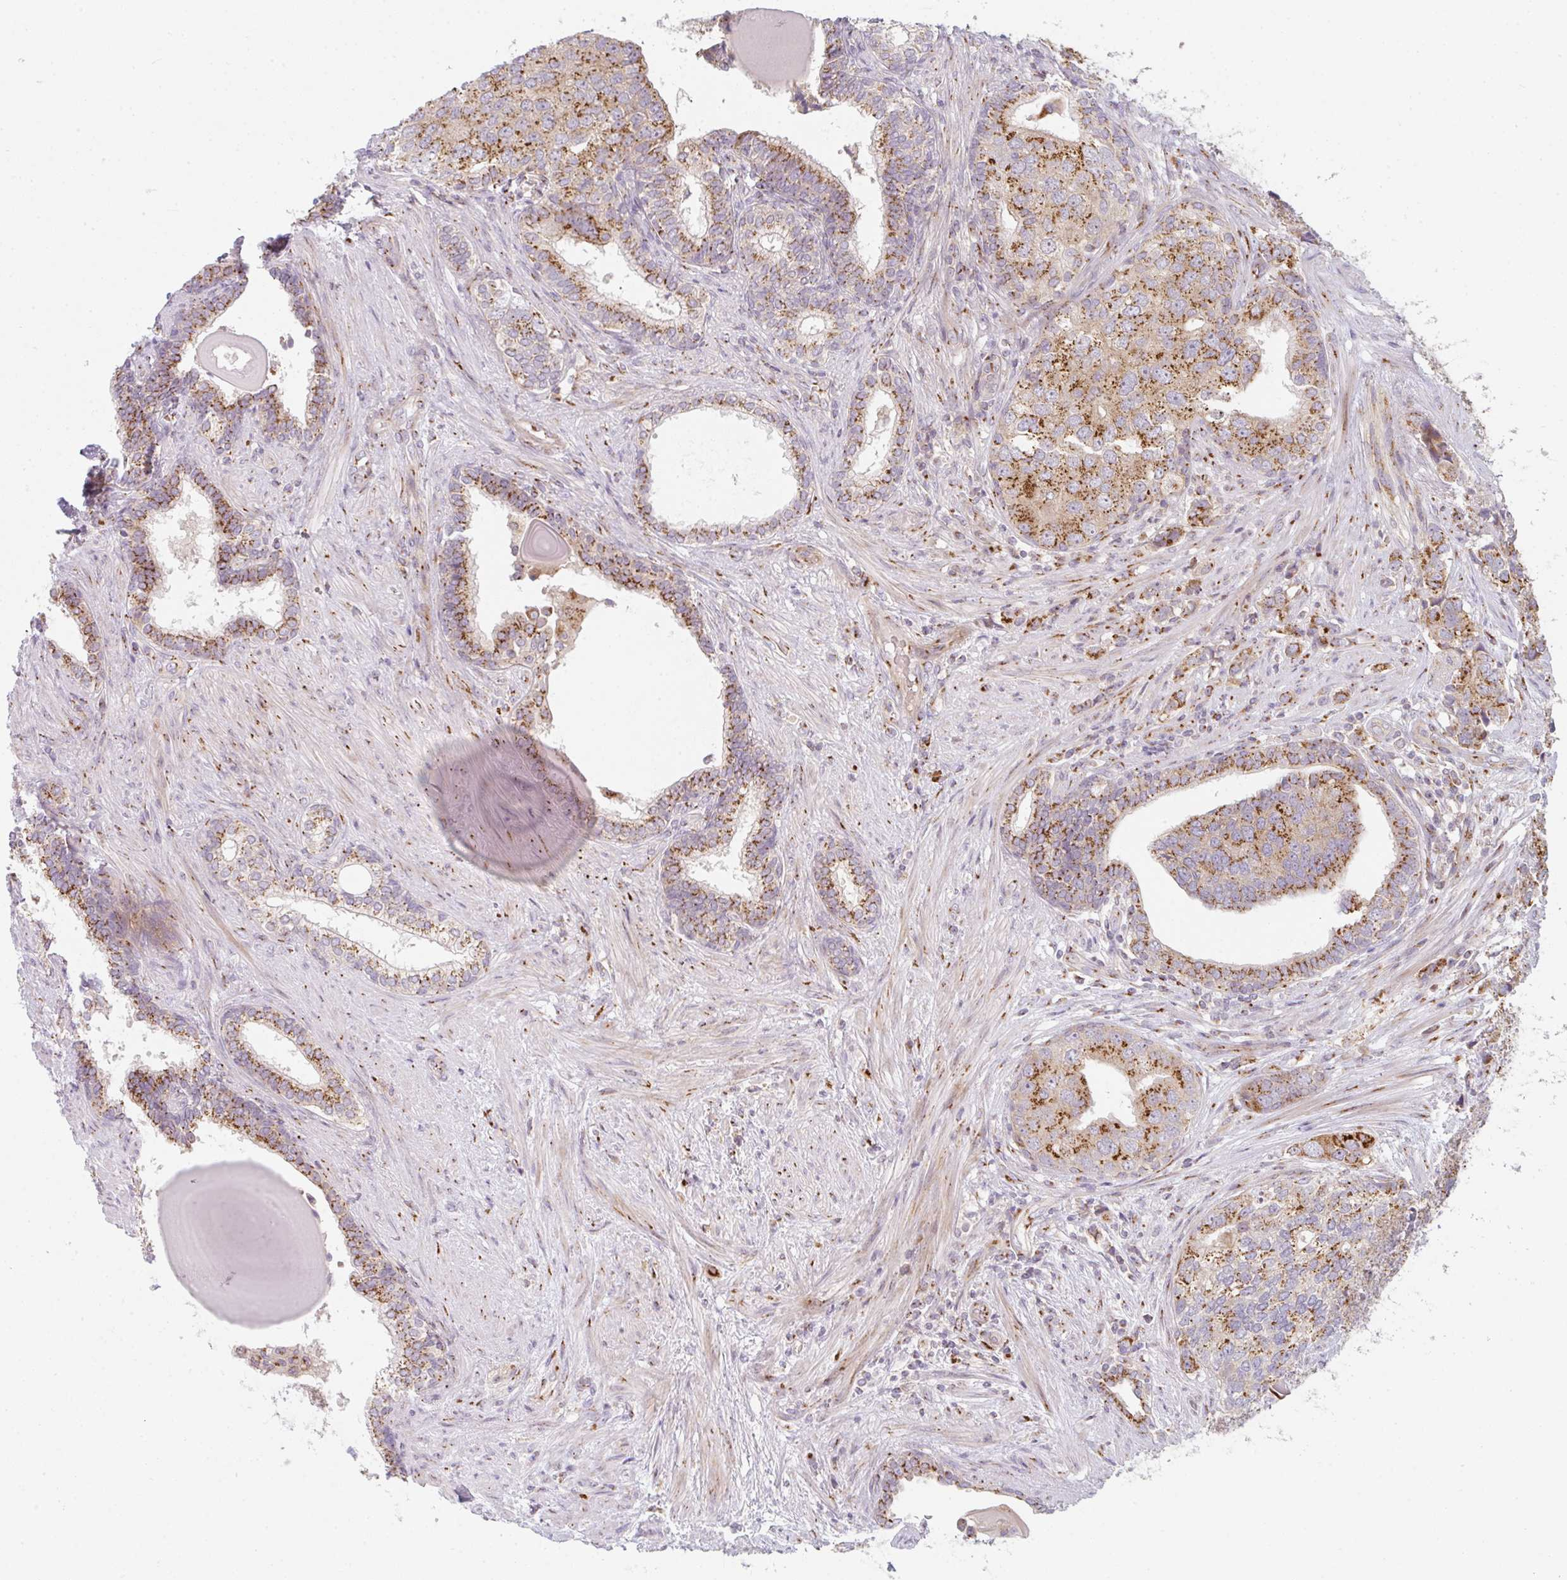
{"staining": {"intensity": "strong", "quantity": ">75%", "location": "cytoplasmic/membranous"}, "tissue": "prostate cancer", "cell_type": "Tumor cells", "image_type": "cancer", "snomed": [{"axis": "morphology", "description": "Adenocarcinoma, High grade"}, {"axis": "topography", "description": "Prostate"}], "caption": "The micrograph demonstrates a brown stain indicating the presence of a protein in the cytoplasmic/membranous of tumor cells in prostate cancer.", "gene": "GVQW3", "patient": {"sex": "male", "age": 68}}